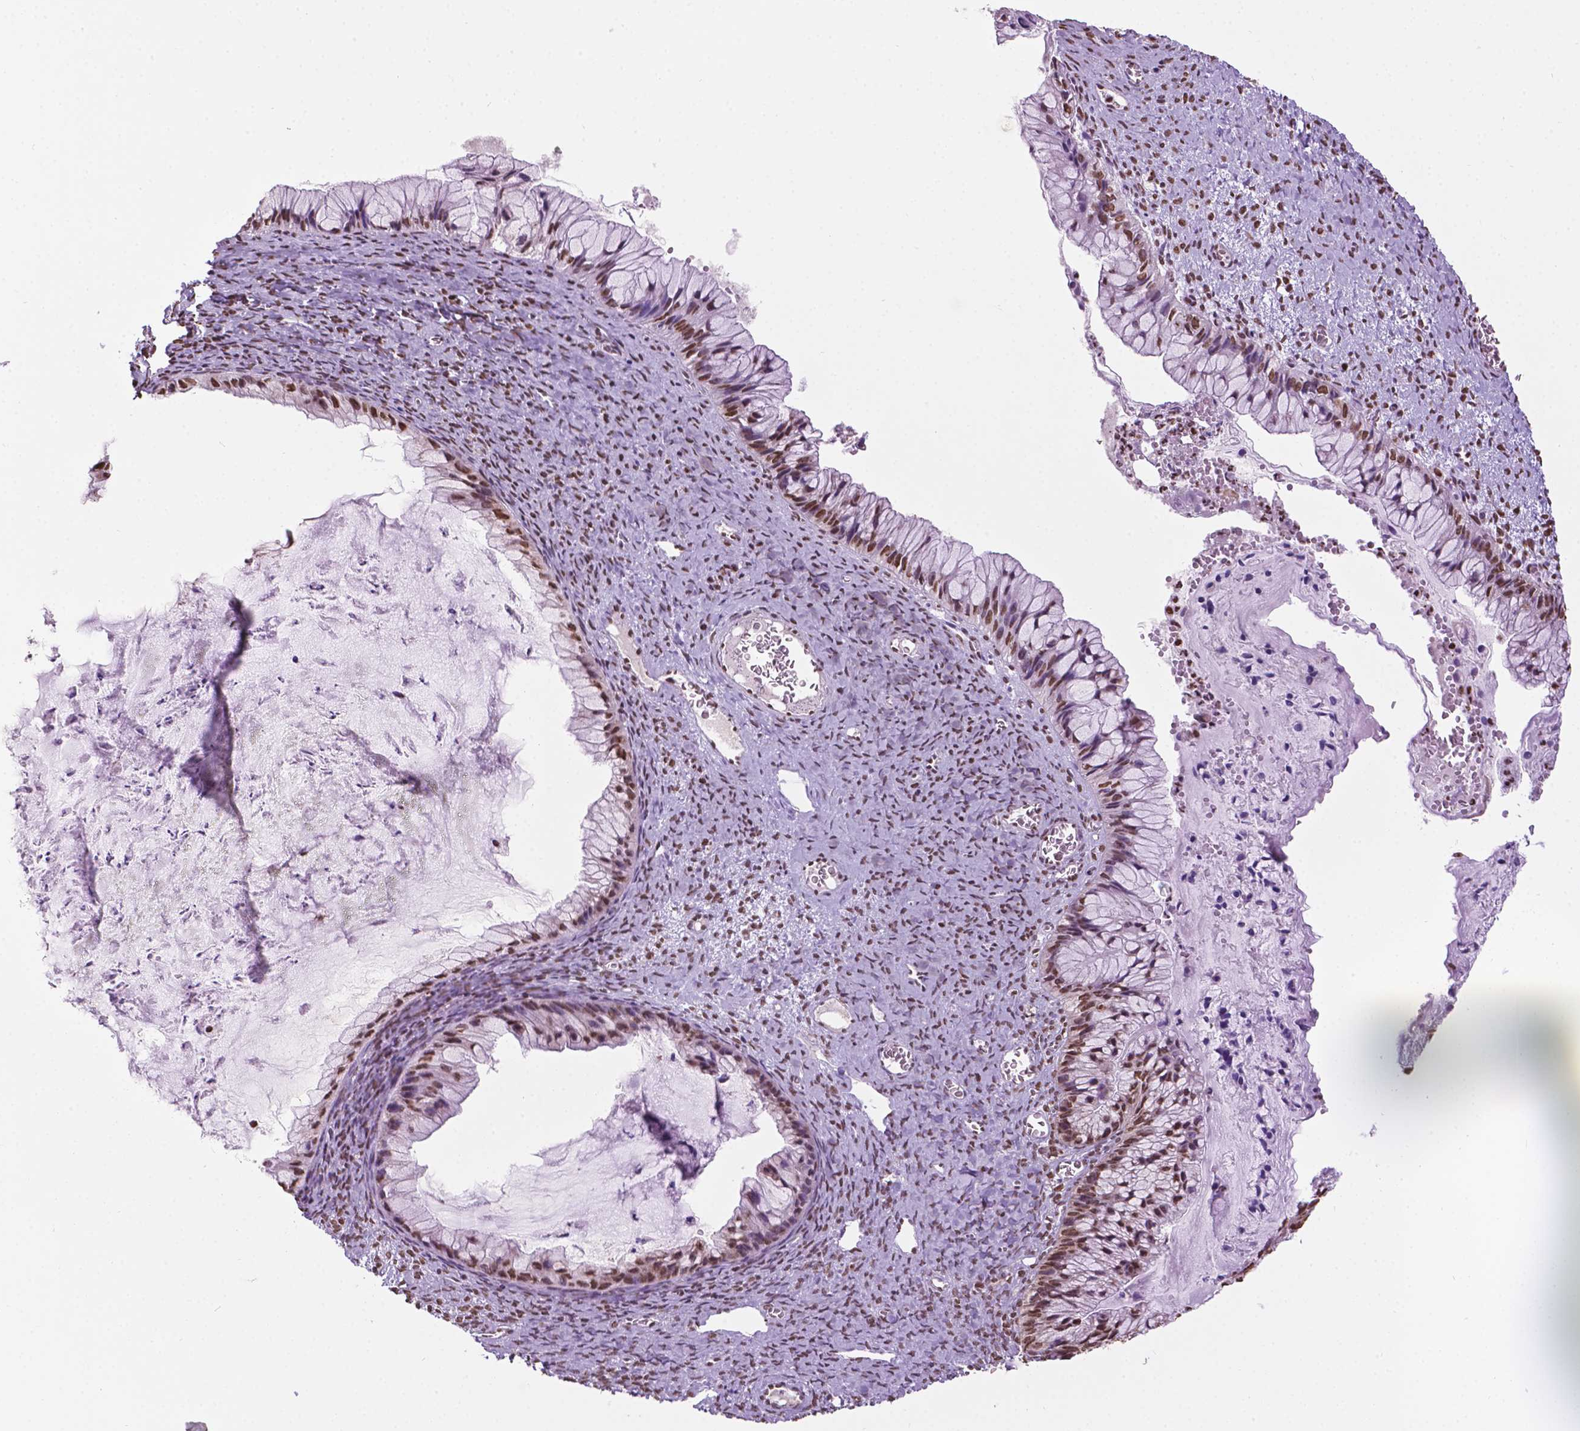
{"staining": {"intensity": "moderate", "quantity": ">75%", "location": "nuclear"}, "tissue": "ovarian cancer", "cell_type": "Tumor cells", "image_type": "cancer", "snomed": [{"axis": "morphology", "description": "Cystadenocarcinoma, mucinous, NOS"}, {"axis": "topography", "description": "Ovary"}], "caption": "Ovarian cancer (mucinous cystadenocarcinoma) was stained to show a protein in brown. There is medium levels of moderate nuclear staining in approximately >75% of tumor cells.", "gene": "COL23A1", "patient": {"sex": "female", "age": 72}}